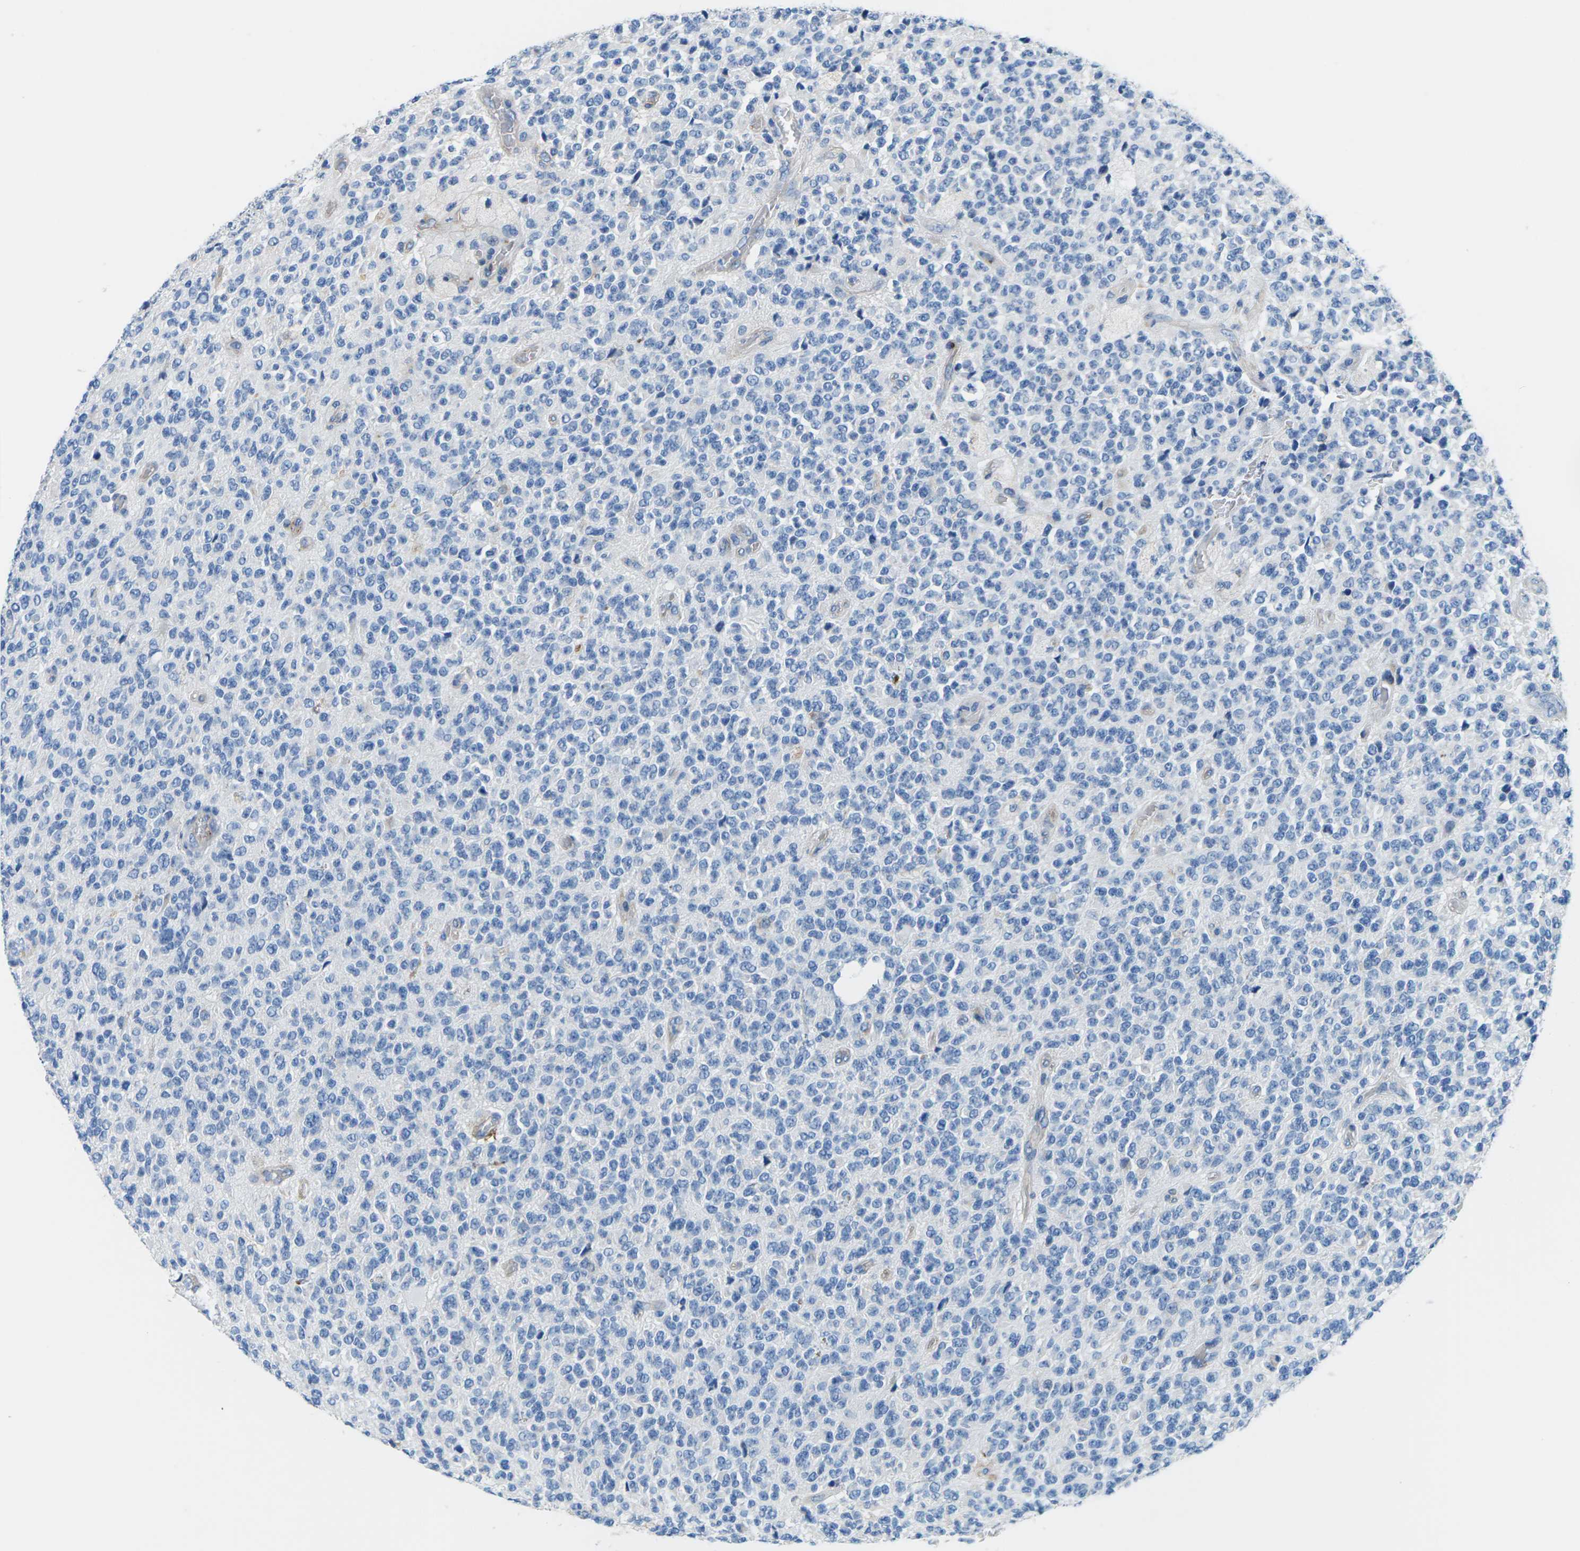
{"staining": {"intensity": "negative", "quantity": "none", "location": "none"}, "tissue": "glioma", "cell_type": "Tumor cells", "image_type": "cancer", "snomed": [{"axis": "morphology", "description": "Glioma, malignant, High grade"}, {"axis": "topography", "description": "pancreas cauda"}], "caption": "Malignant glioma (high-grade) stained for a protein using immunohistochemistry shows no staining tumor cells.", "gene": "SYNGR2", "patient": {"sex": "male", "age": 60}}